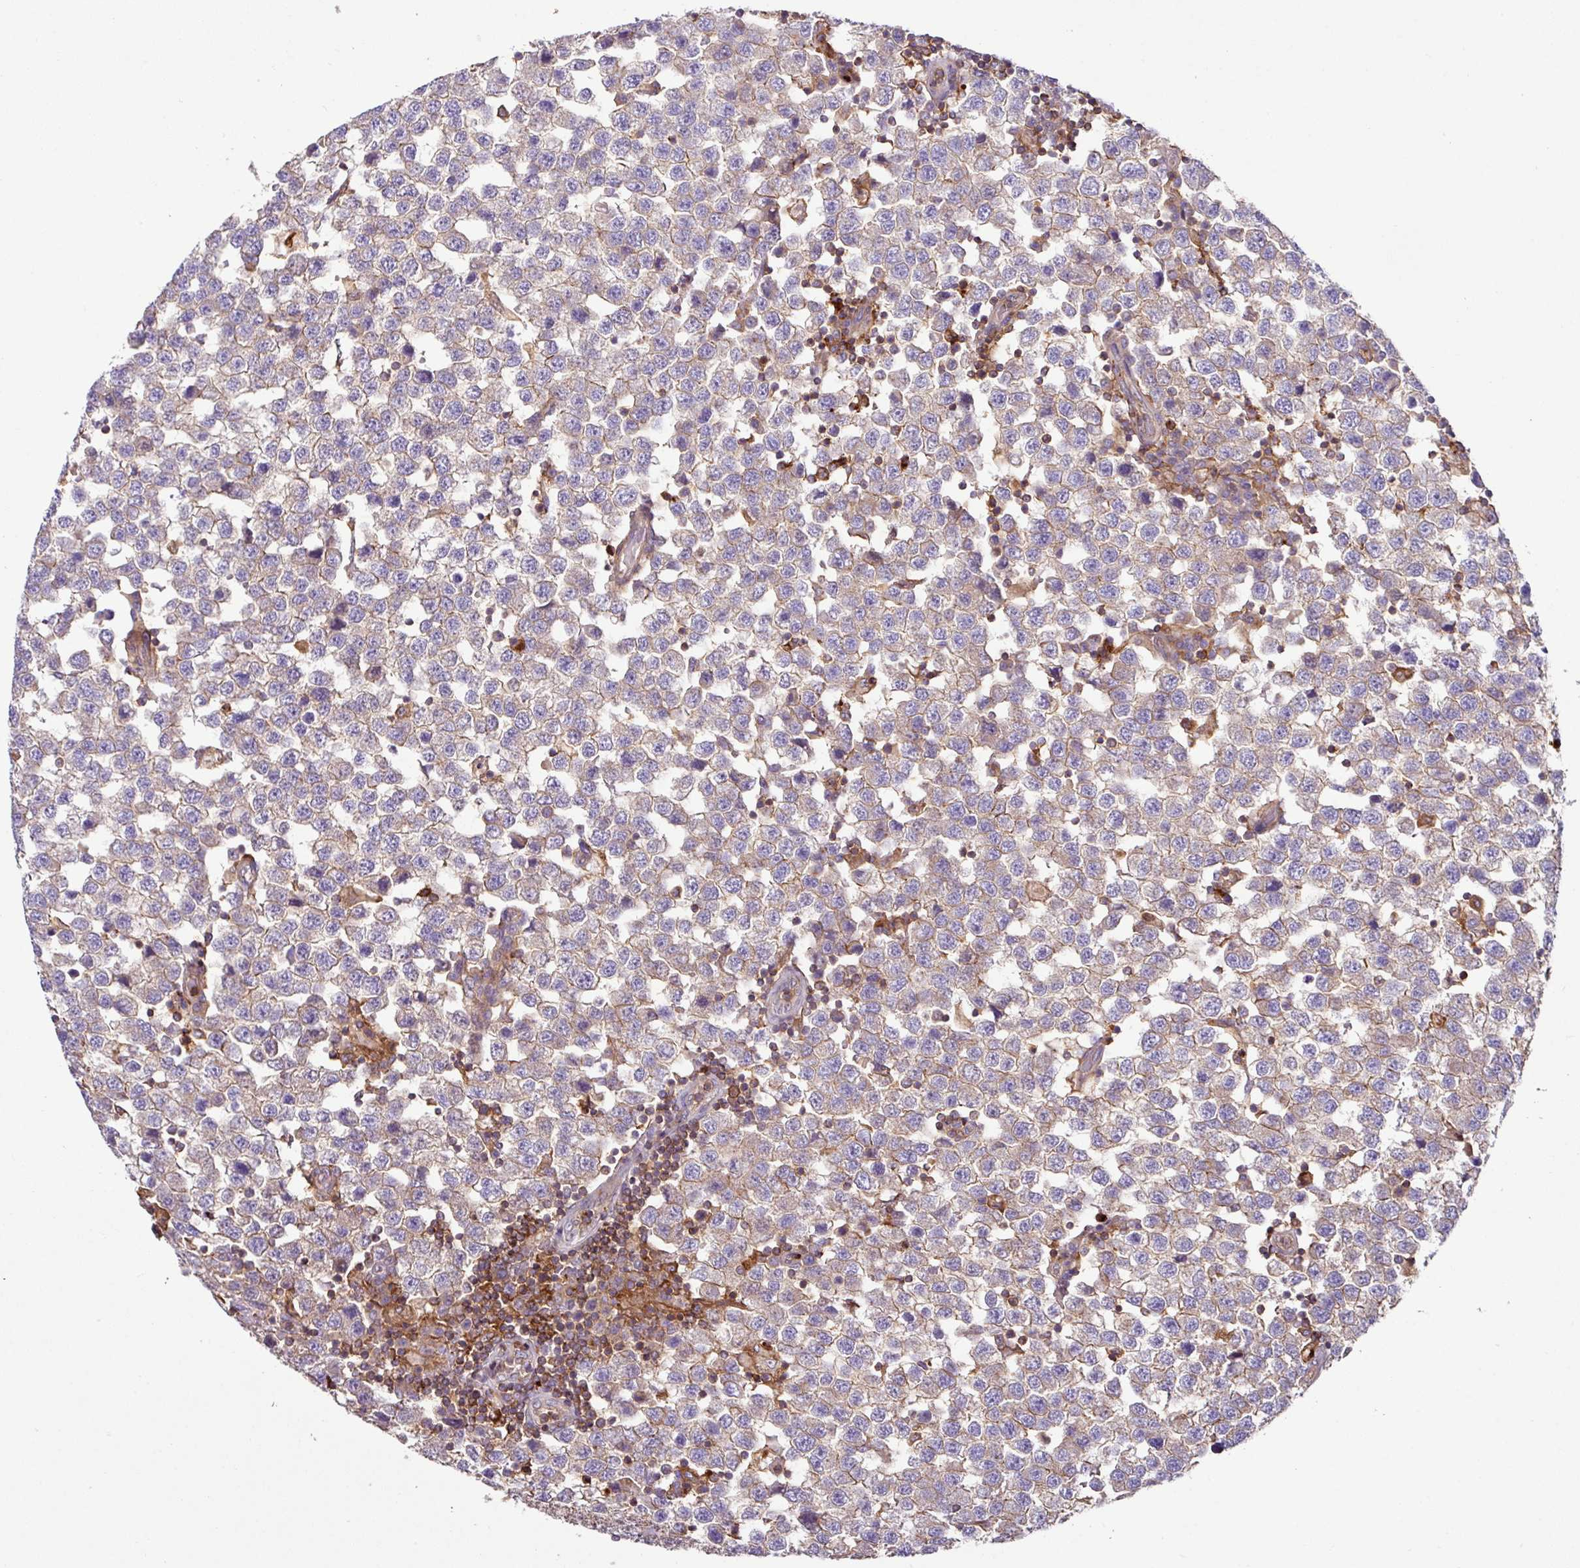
{"staining": {"intensity": "weak", "quantity": "25%-75%", "location": "cytoplasmic/membranous"}, "tissue": "testis cancer", "cell_type": "Tumor cells", "image_type": "cancer", "snomed": [{"axis": "morphology", "description": "Seminoma, NOS"}, {"axis": "topography", "description": "Testis"}], "caption": "Immunohistochemistry photomicrograph of human testis seminoma stained for a protein (brown), which displays low levels of weak cytoplasmic/membranous expression in approximately 25%-75% of tumor cells.", "gene": "RIC1", "patient": {"sex": "male", "age": 34}}